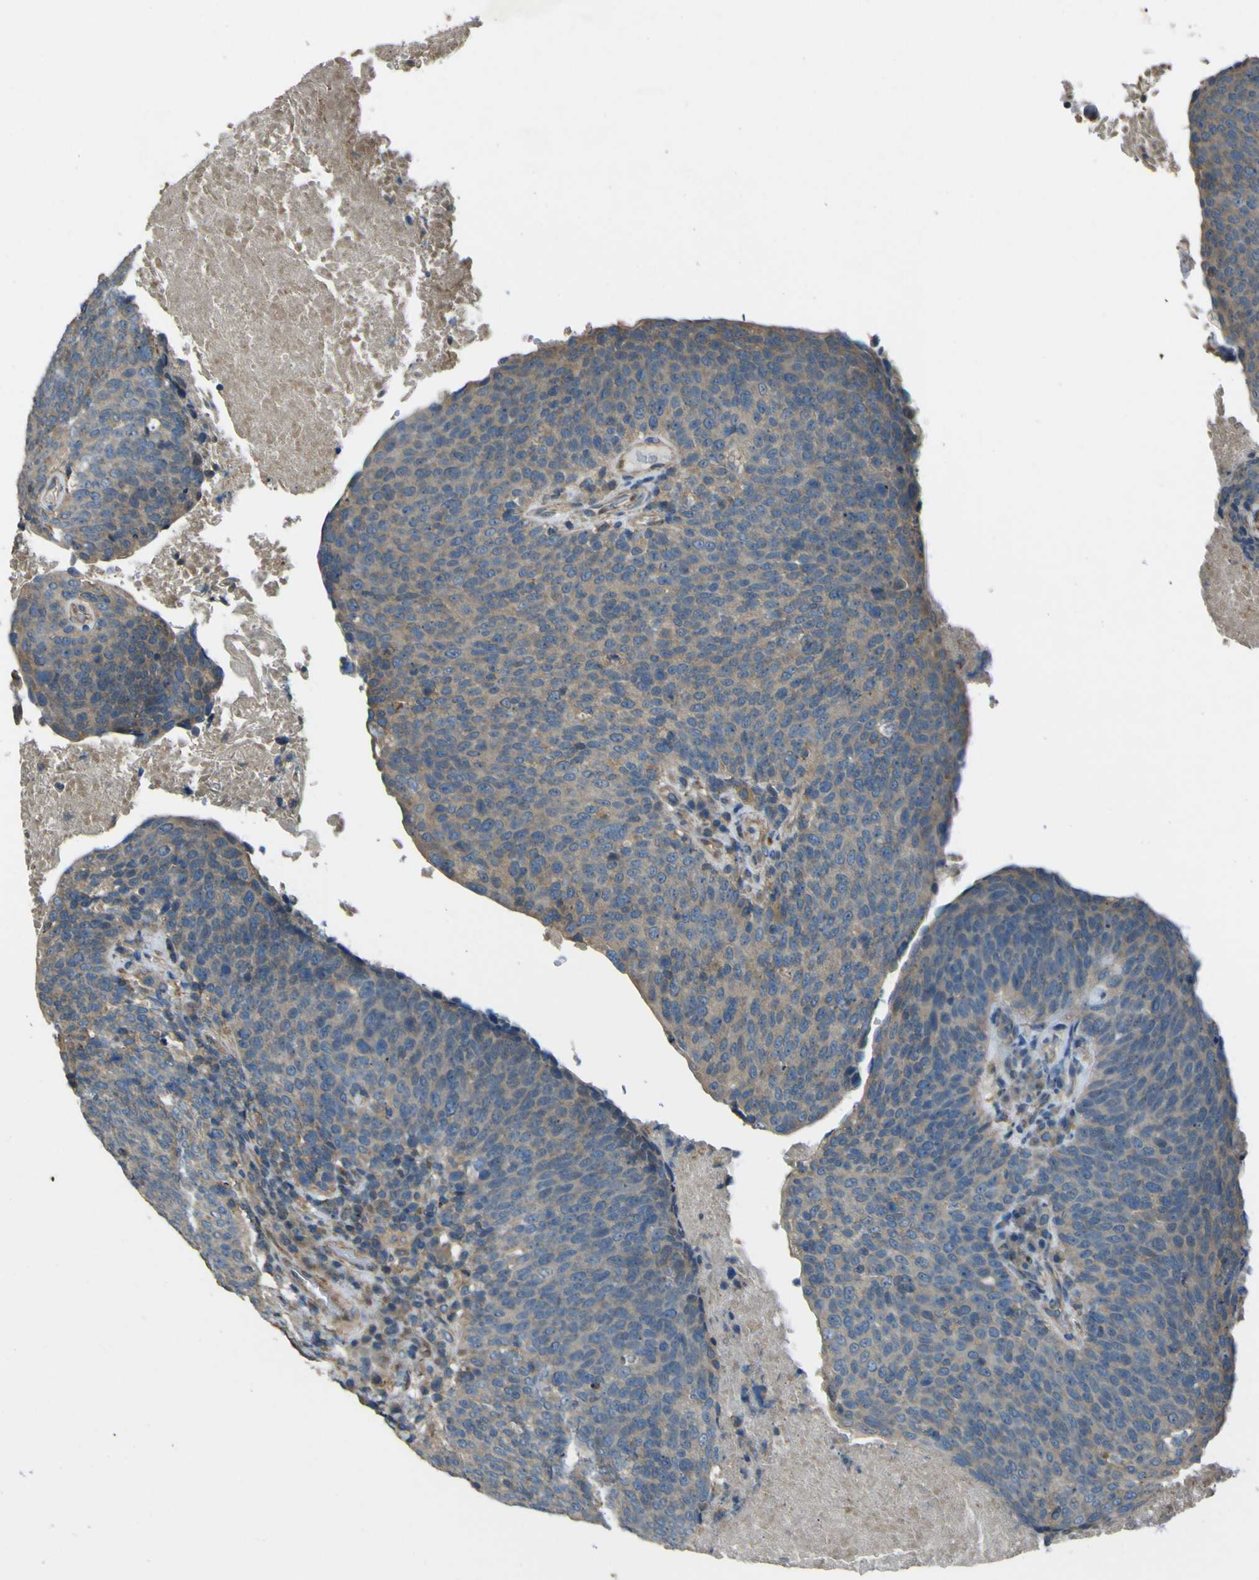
{"staining": {"intensity": "weak", "quantity": ">75%", "location": "cytoplasmic/membranous"}, "tissue": "head and neck cancer", "cell_type": "Tumor cells", "image_type": "cancer", "snomed": [{"axis": "morphology", "description": "Squamous cell carcinoma, NOS"}, {"axis": "morphology", "description": "Squamous cell carcinoma, metastatic, NOS"}, {"axis": "topography", "description": "Lymph node"}, {"axis": "topography", "description": "Head-Neck"}], "caption": "An image of head and neck cancer stained for a protein shows weak cytoplasmic/membranous brown staining in tumor cells.", "gene": "NAALADL2", "patient": {"sex": "male", "age": 62}}